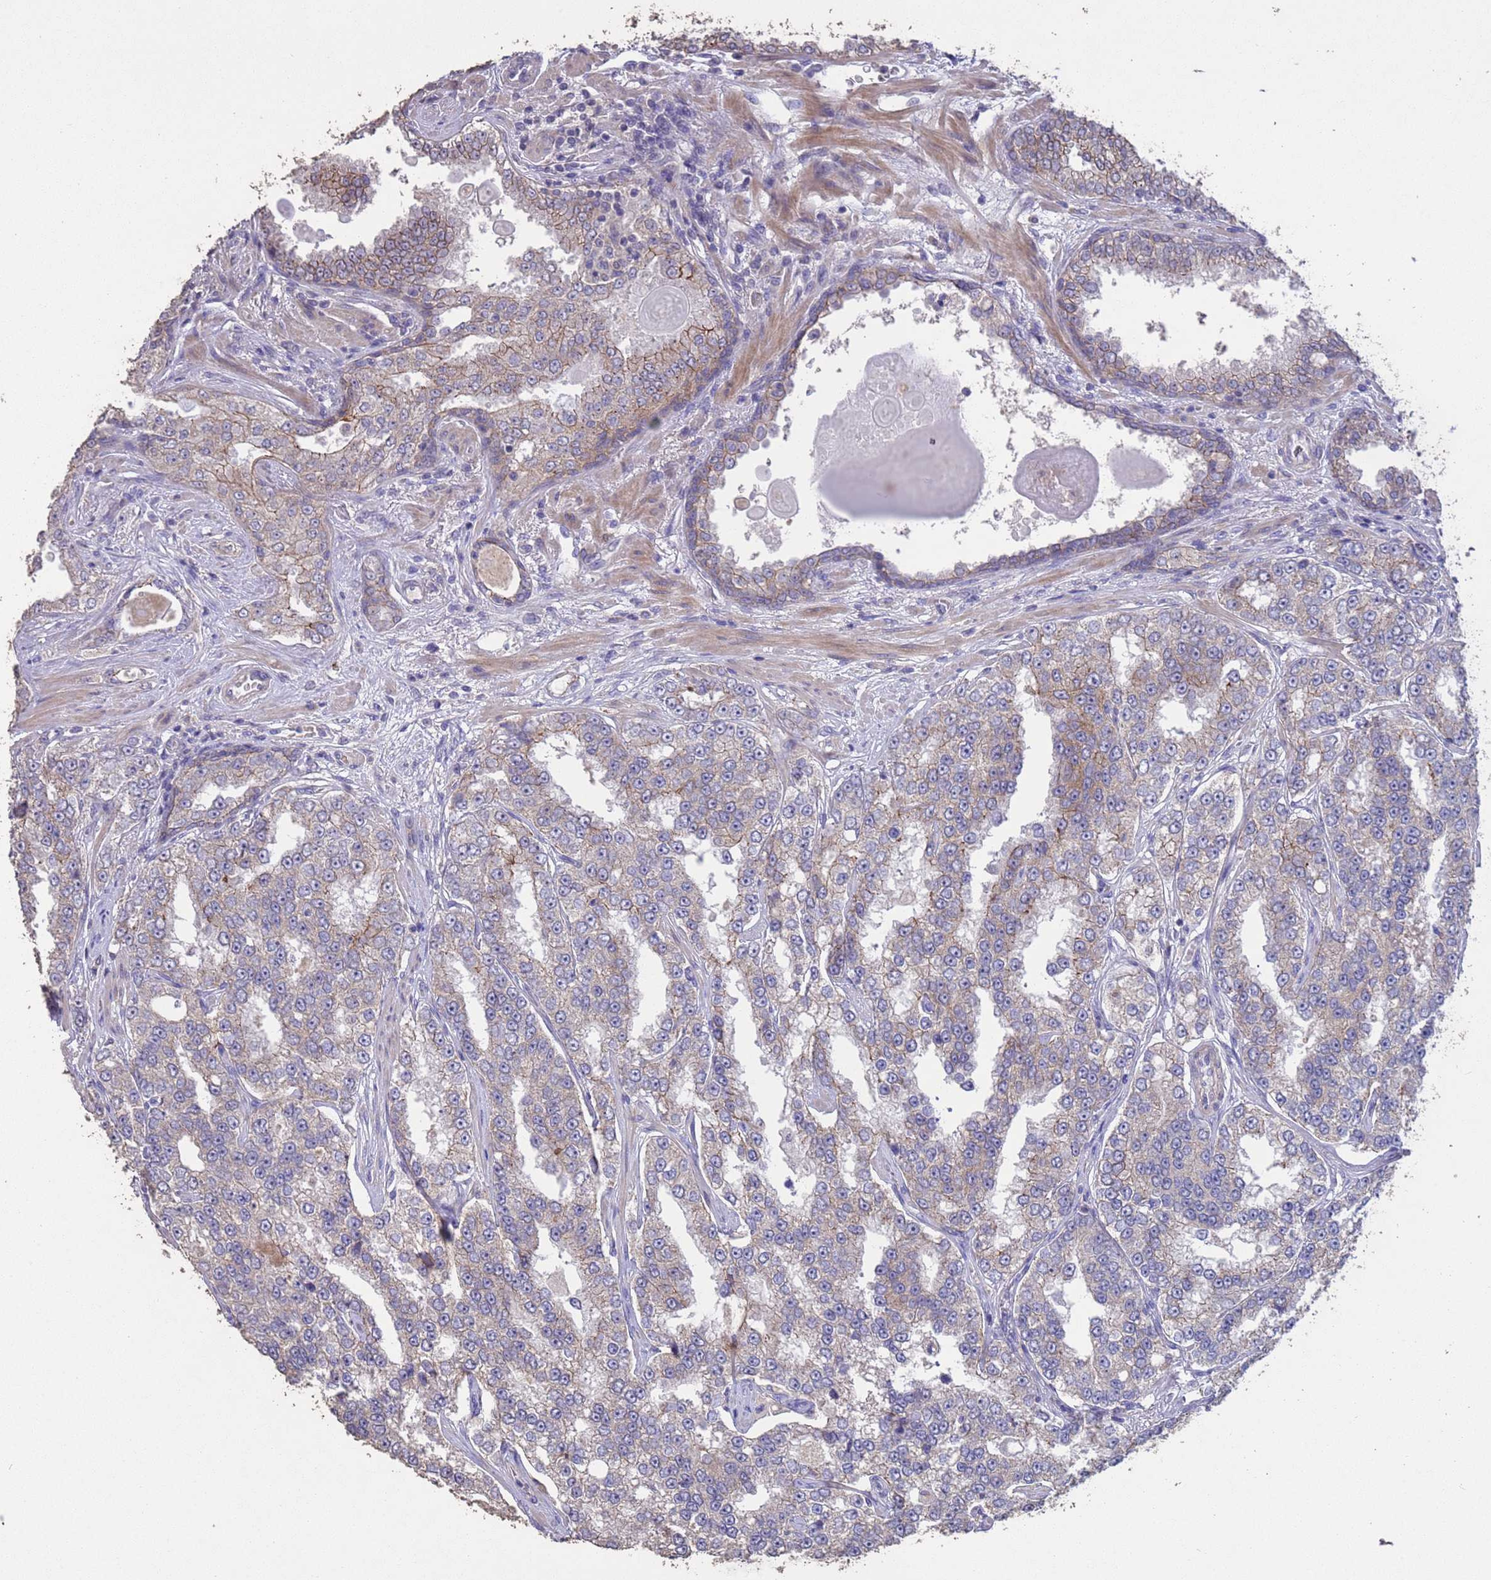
{"staining": {"intensity": "weak", "quantity": "<25%", "location": "cytoplasmic/membranous"}, "tissue": "prostate cancer", "cell_type": "Tumor cells", "image_type": "cancer", "snomed": [{"axis": "morphology", "description": "Normal tissue, NOS"}, {"axis": "morphology", "description": "Adenocarcinoma, High grade"}, {"axis": "topography", "description": "Prostate"}], "caption": "IHC of human prostate cancer (adenocarcinoma (high-grade)) shows no expression in tumor cells.", "gene": "SLC9B2", "patient": {"sex": "male", "age": 83}}